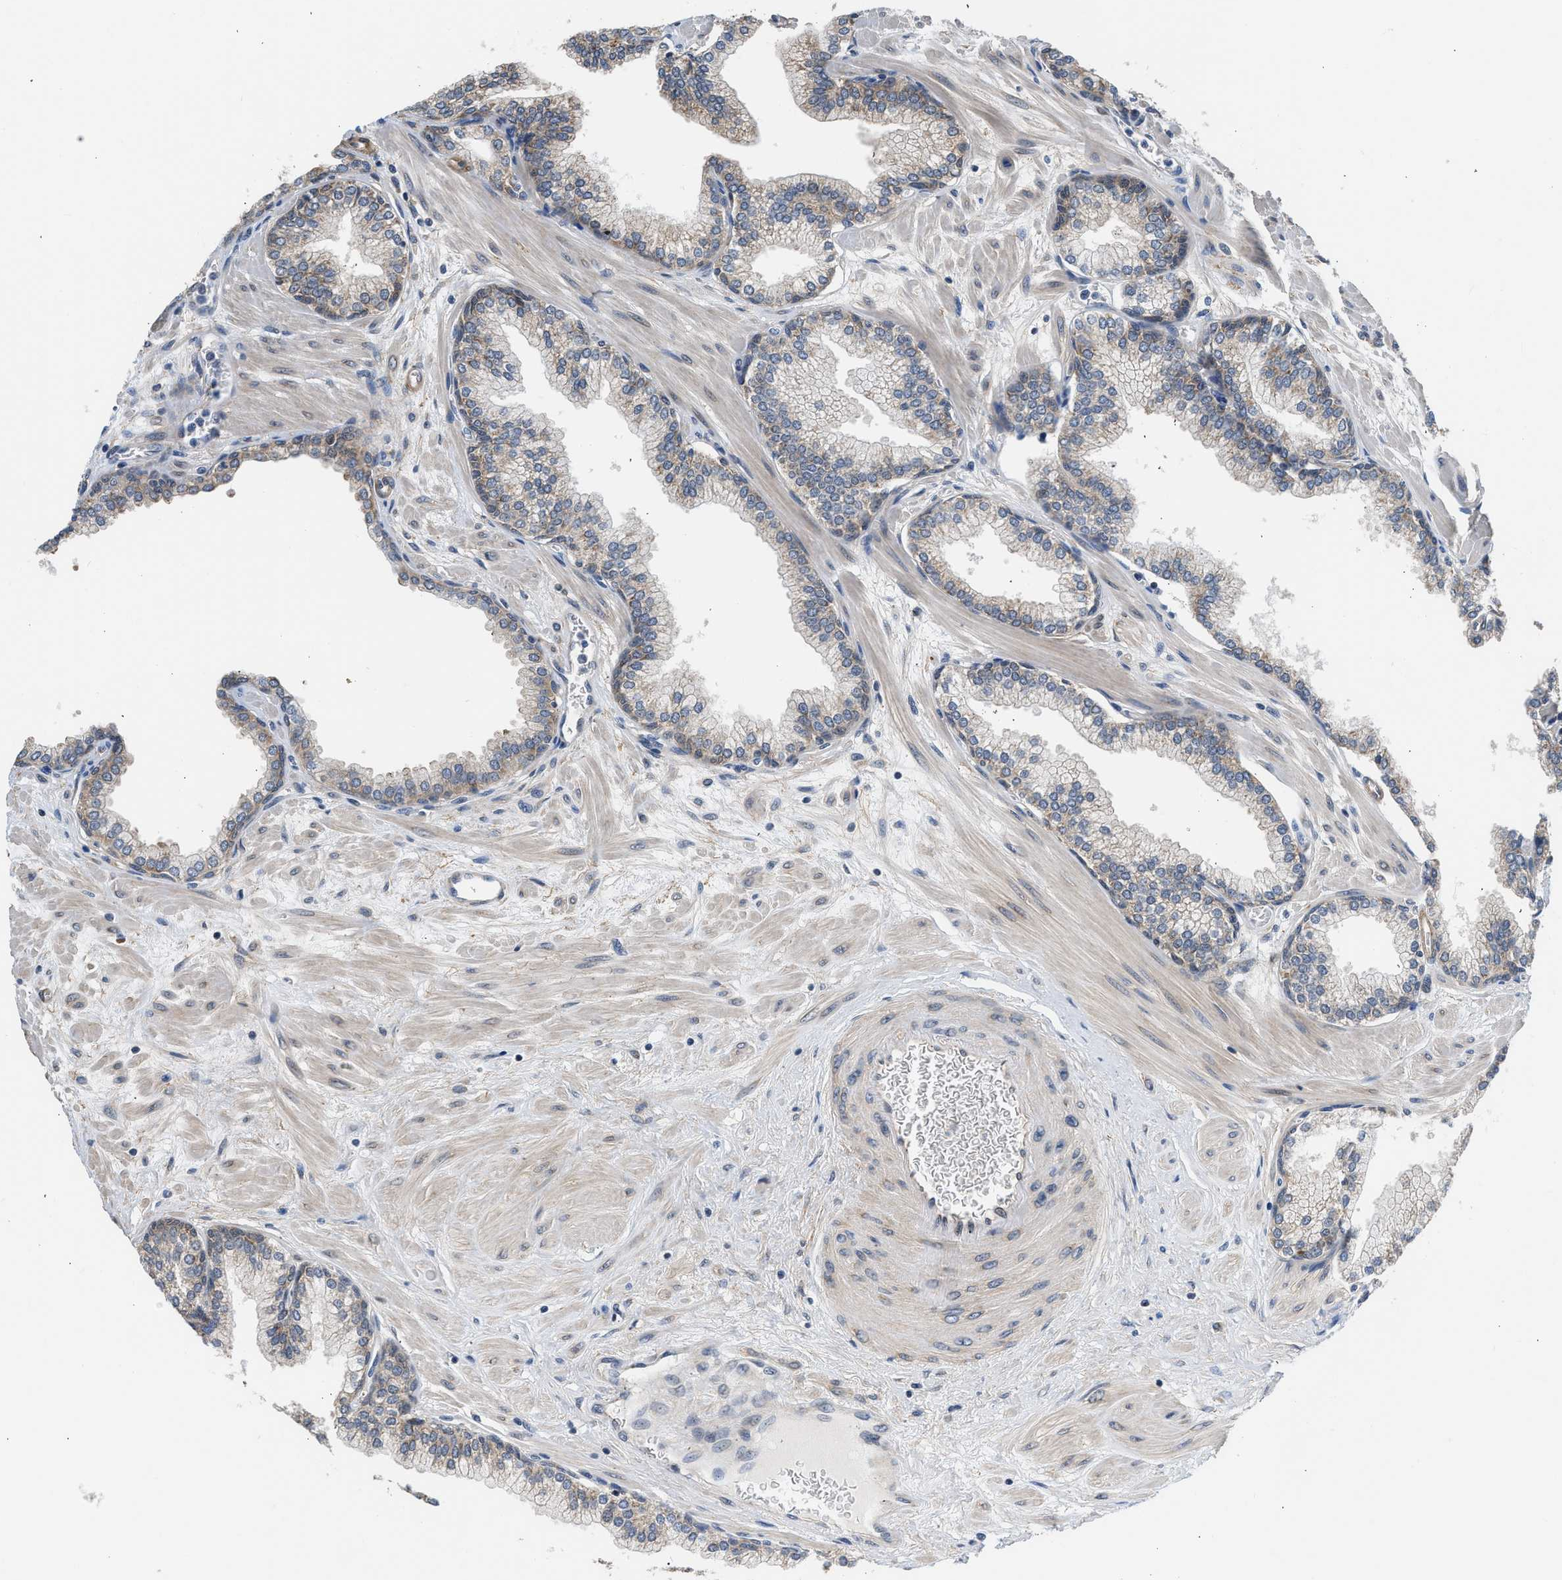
{"staining": {"intensity": "moderate", "quantity": "25%-75%", "location": "cytoplasmic/membranous"}, "tissue": "prostate", "cell_type": "Glandular cells", "image_type": "normal", "snomed": [{"axis": "morphology", "description": "Normal tissue, NOS"}, {"axis": "morphology", "description": "Urothelial carcinoma, Low grade"}, {"axis": "topography", "description": "Urinary bladder"}, {"axis": "topography", "description": "Prostate"}], "caption": "Protein expression analysis of benign prostate displays moderate cytoplasmic/membranous positivity in about 25%-75% of glandular cells.", "gene": "POLG2", "patient": {"sex": "male", "age": 60}}